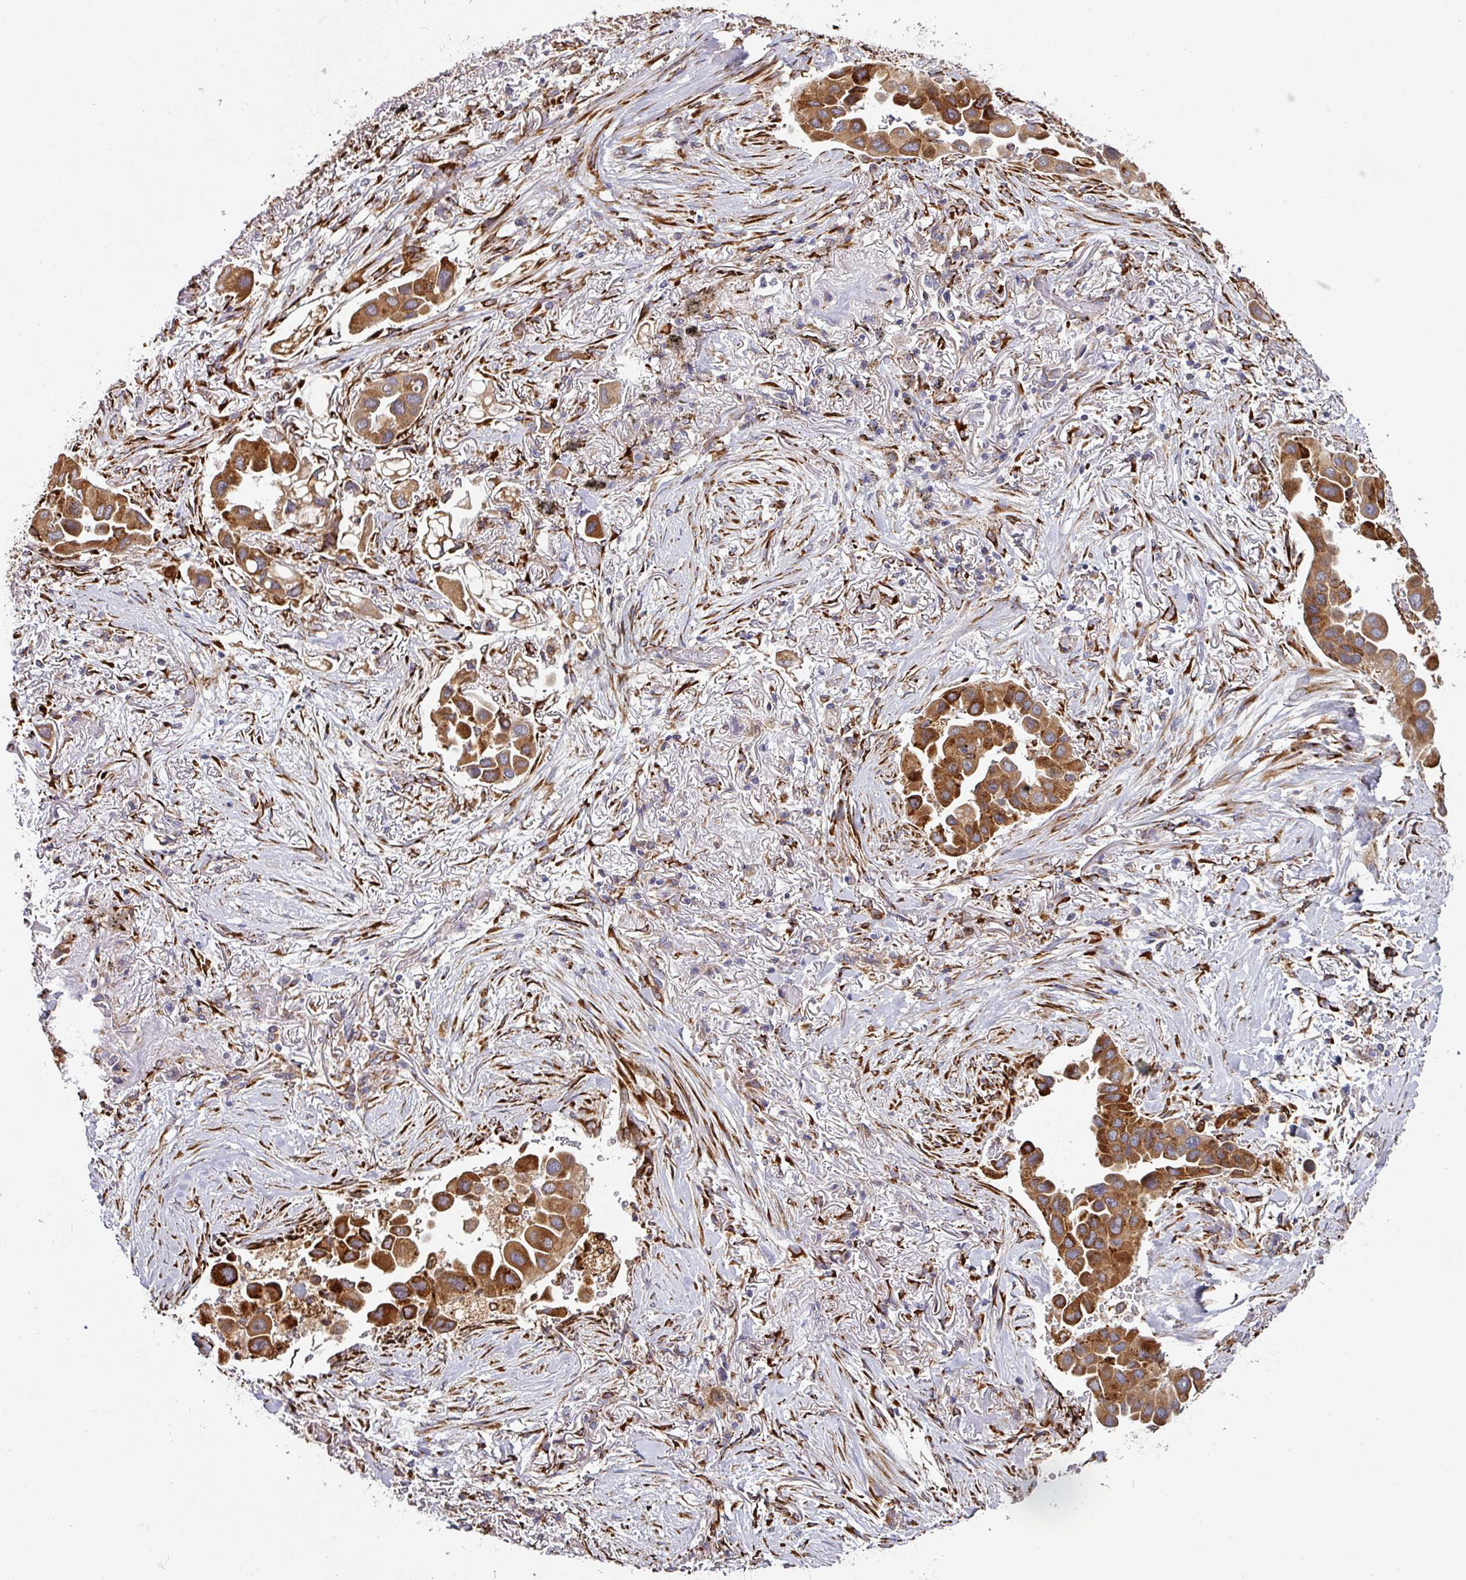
{"staining": {"intensity": "strong", "quantity": ">75%", "location": "cytoplasmic/membranous"}, "tissue": "lung cancer", "cell_type": "Tumor cells", "image_type": "cancer", "snomed": [{"axis": "morphology", "description": "Adenocarcinoma, NOS"}, {"axis": "topography", "description": "Lung"}], "caption": "Immunohistochemistry image of human lung cancer (adenocarcinoma) stained for a protein (brown), which reveals high levels of strong cytoplasmic/membranous positivity in about >75% of tumor cells.", "gene": "ZNF268", "patient": {"sex": "female", "age": 76}}